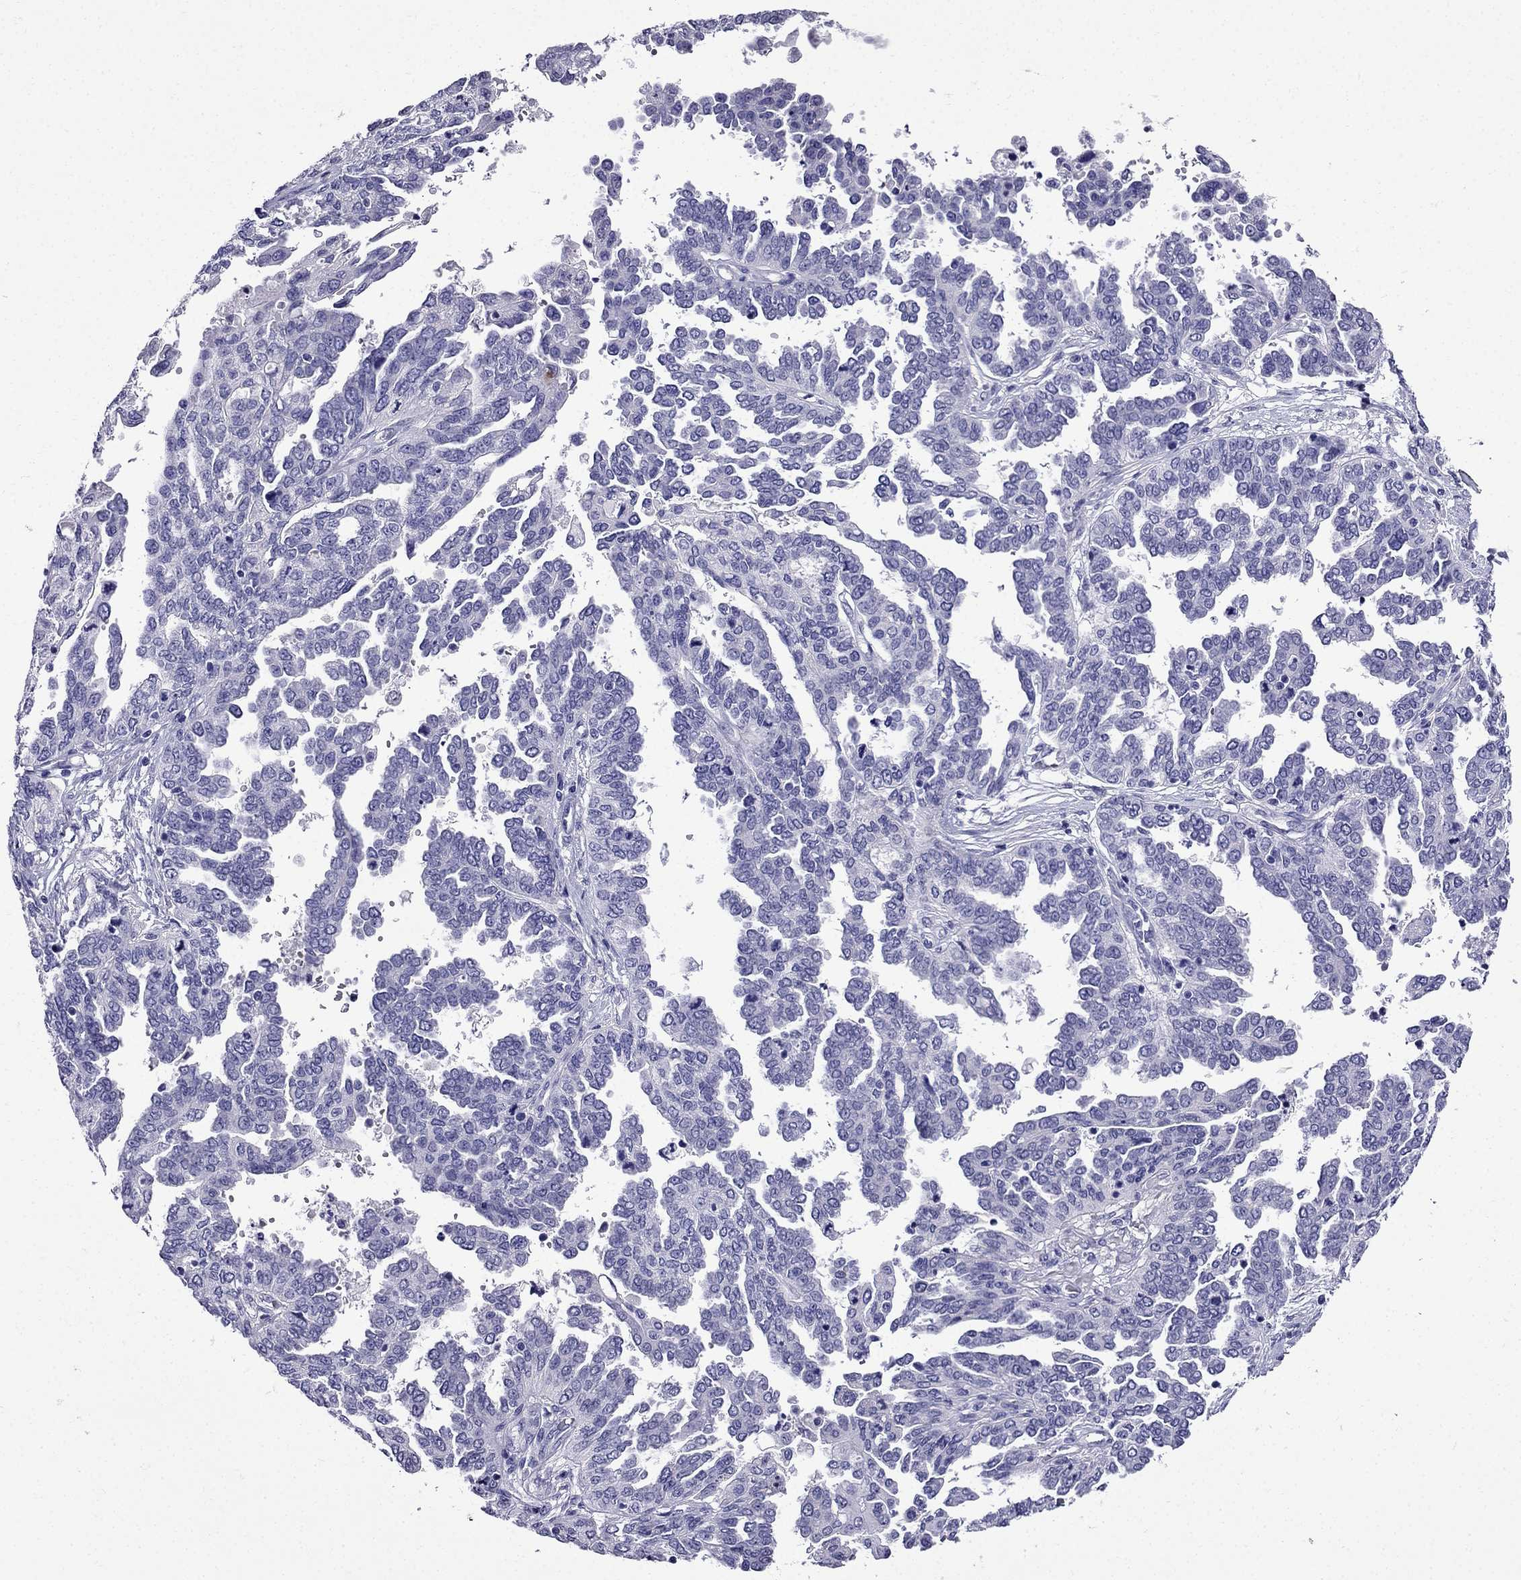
{"staining": {"intensity": "negative", "quantity": "none", "location": "none"}, "tissue": "ovarian cancer", "cell_type": "Tumor cells", "image_type": "cancer", "snomed": [{"axis": "morphology", "description": "Cystadenocarcinoma, serous, NOS"}, {"axis": "topography", "description": "Ovary"}], "caption": "Serous cystadenocarcinoma (ovarian) stained for a protein using IHC demonstrates no expression tumor cells.", "gene": "ERC2", "patient": {"sex": "female", "age": 53}}